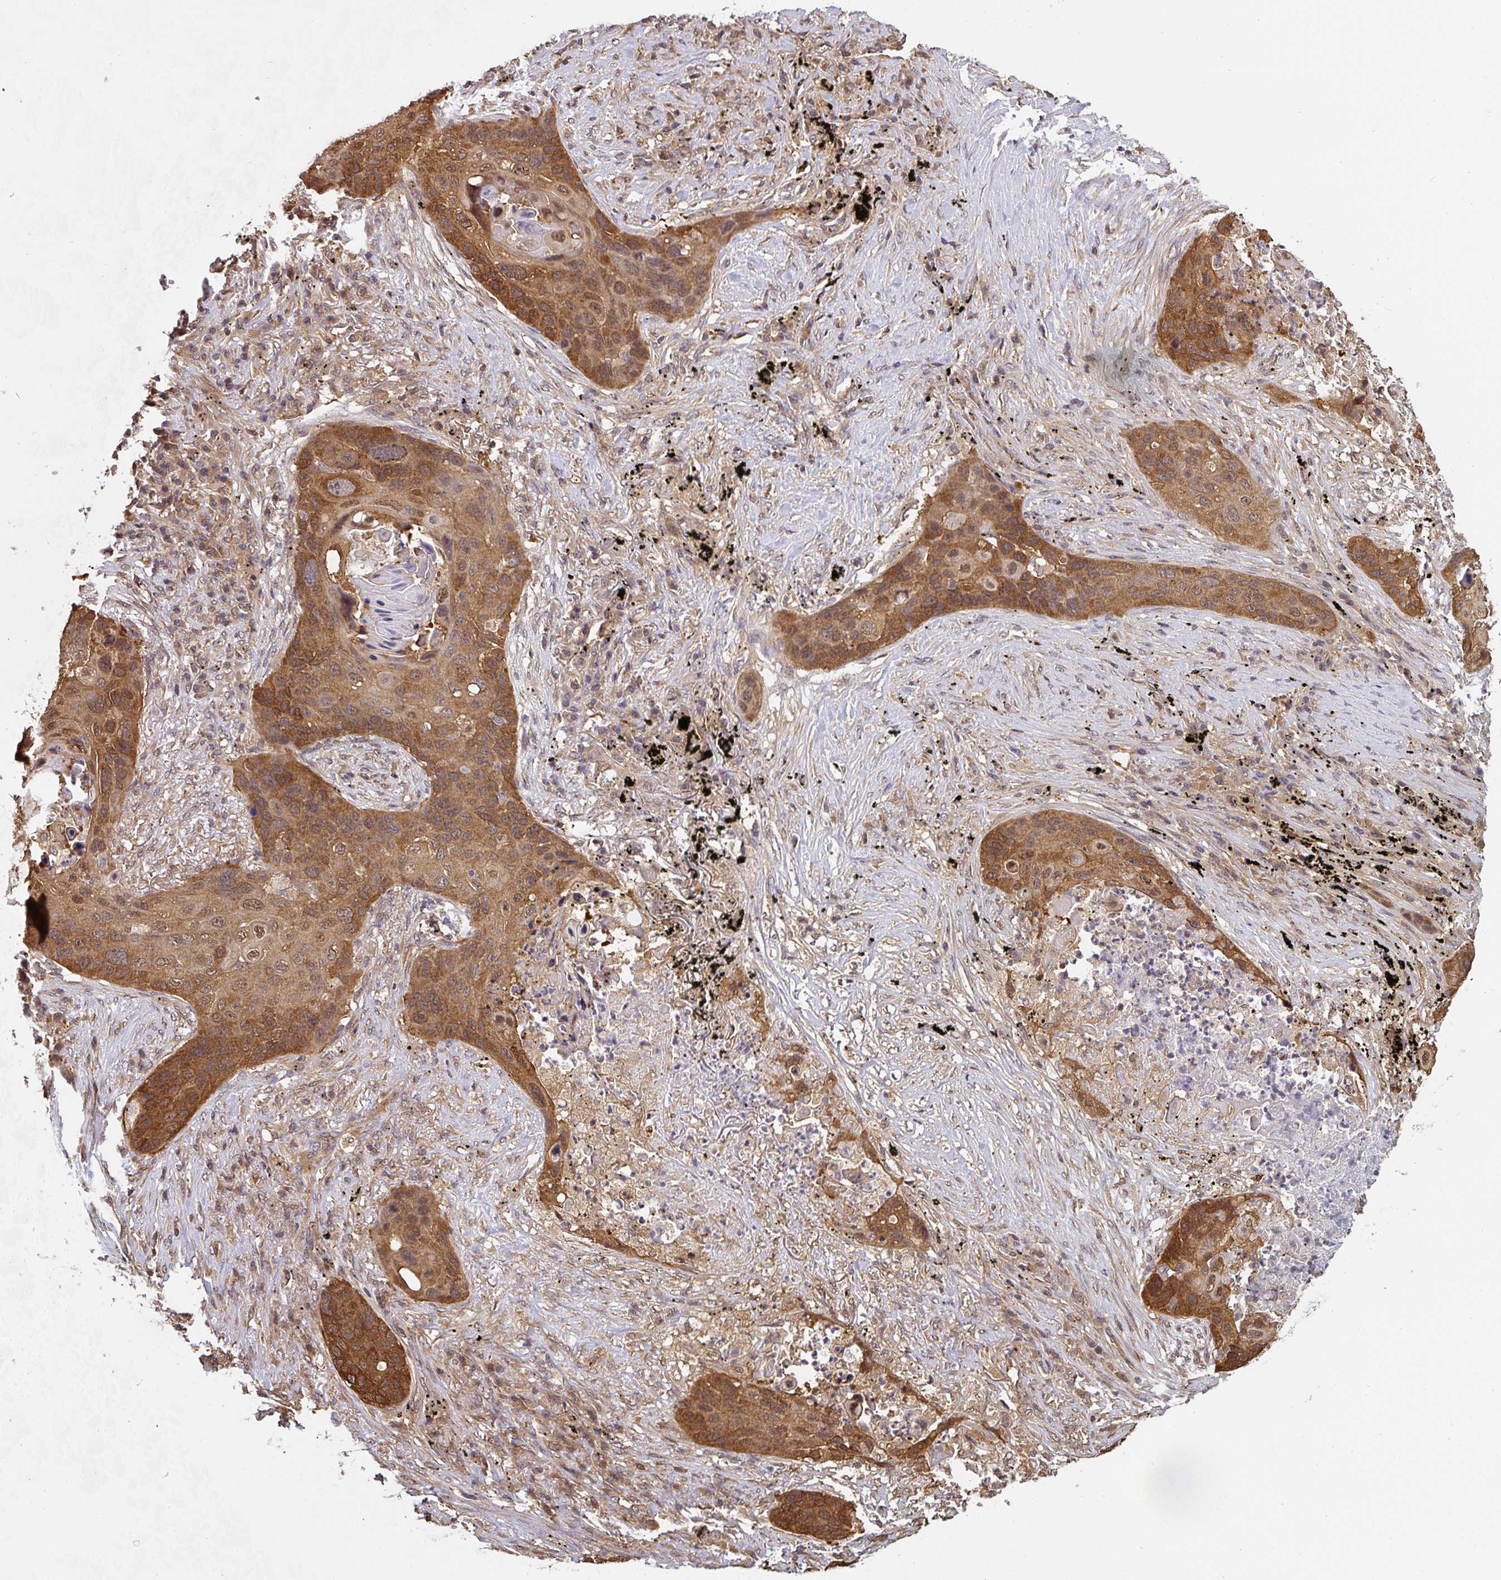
{"staining": {"intensity": "moderate", "quantity": ">75%", "location": "cytoplasmic/membranous,nuclear"}, "tissue": "lung cancer", "cell_type": "Tumor cells", "image_type": "cancer", "snomed": [{"axis": "morphology", "description": "Squamous cell carcinoma, NOS"}, {"axis": "topography", "description": "Lung"}], "caption": "DAB immunohistochemical staining of human lung squamous cell carcinoma shows moderate cytoplasmic/membranous and nuclear protein positivity in about >75% of tumor cells.", "gene": "ST13", "patient": {"sex": "female", "age": 63}}